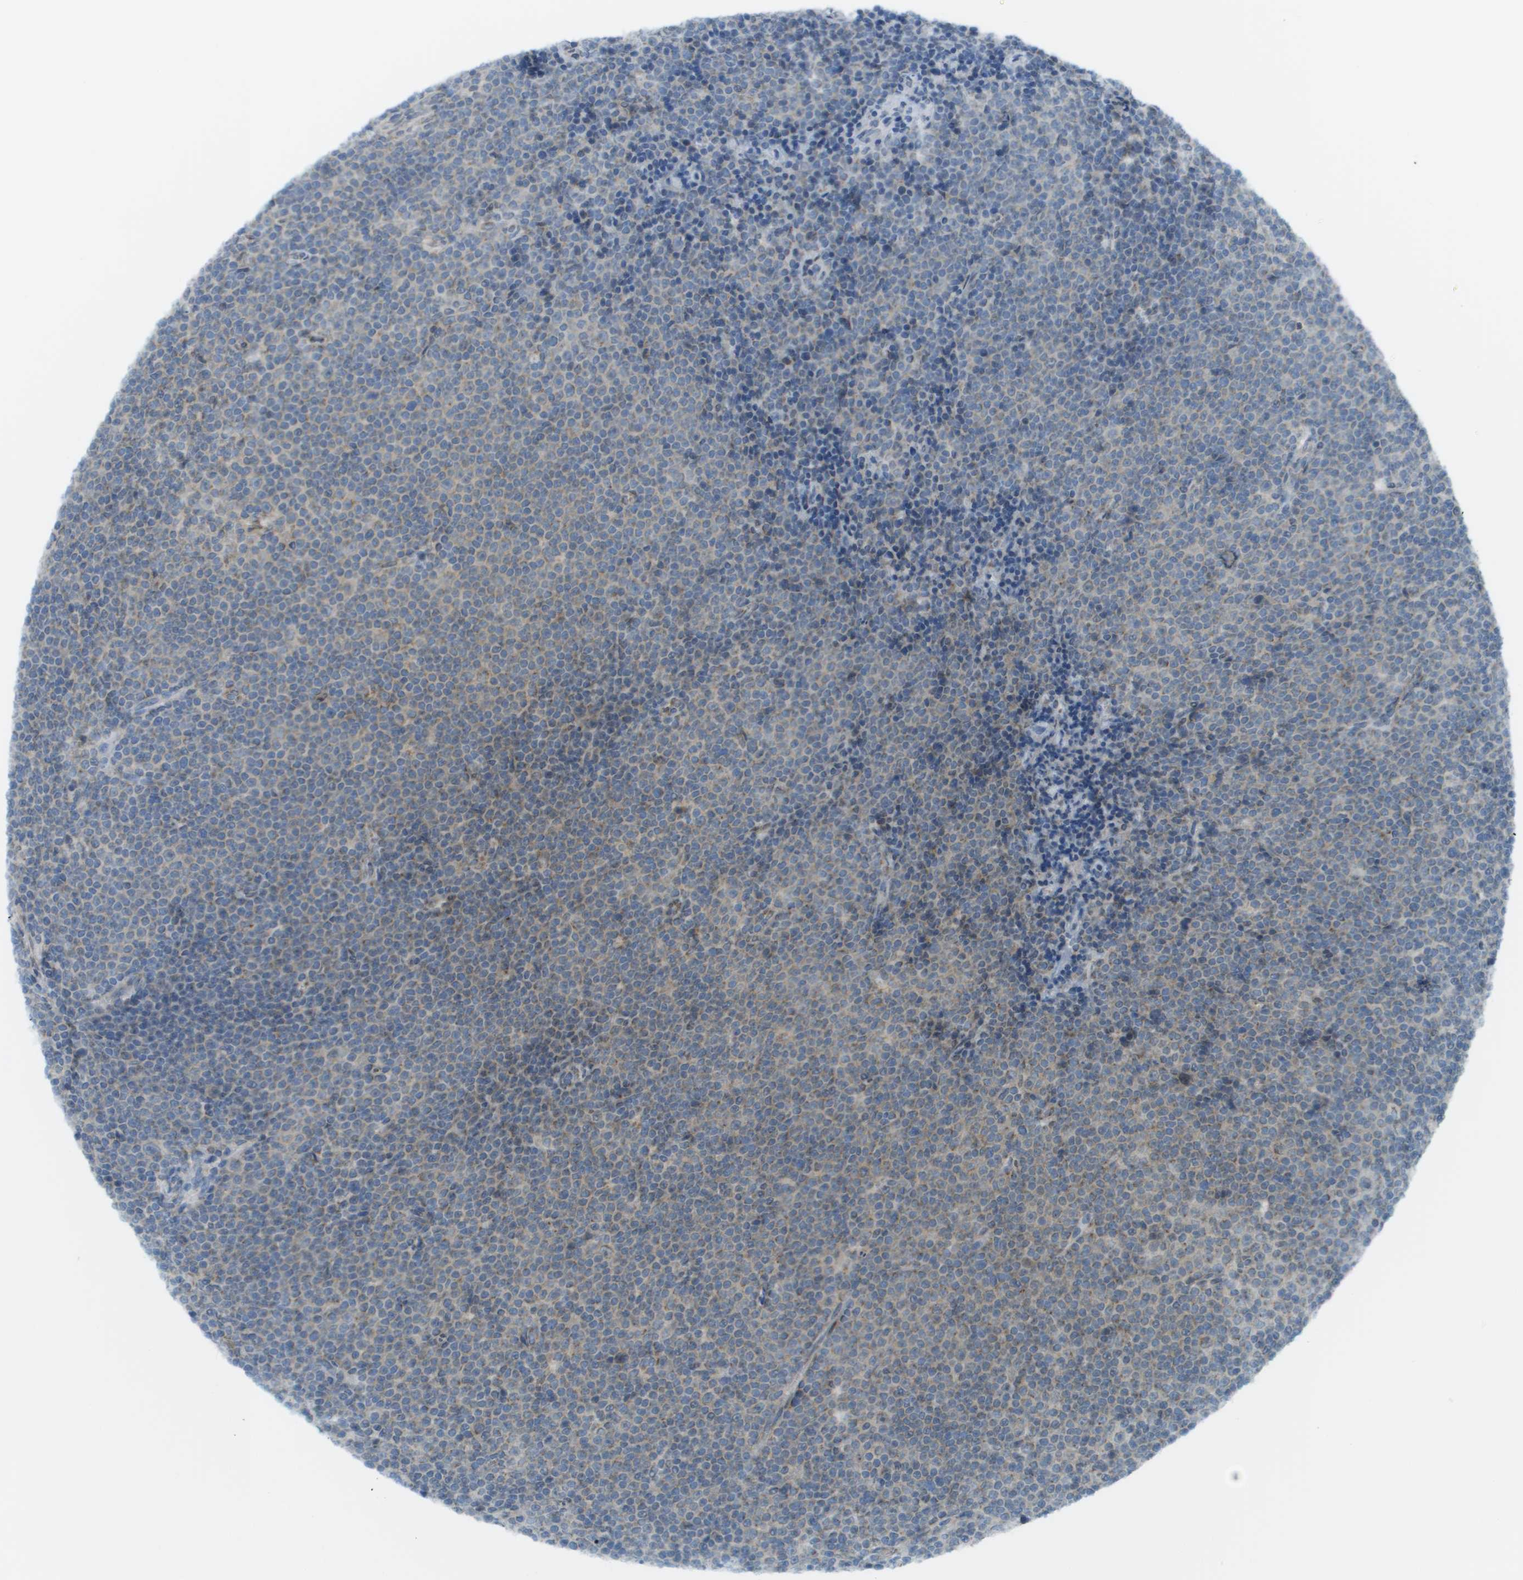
{"staining": {"intensity": "weak", "quantity": "25%-75%", "location": "cytoplasmic/membranous"}, "tissue": "lymphoma", "cell_type": "Tumor cells", "image_type": "cancer", "snomed": [{"axis": "morphology", "description": "Malignant lymphoma, non-Hodgkin's type, Low grade"}, {"axis": "topography", "description": "Lymph node"}], "caption": "Low-grade malignant lymphoma, non-Hodgkin's type tissue exhibits weak cytoplasmic/membranous positivity in approximately 25%-75% of tumor cells, visualized by immunohistochemistry. The staining is performed using DAB brown chromogen to label protein expression. The nuclei are counter-stained blue using hematoxylin.", "gene": "EVC", "patient": {"sex": "female", "age": 67}}